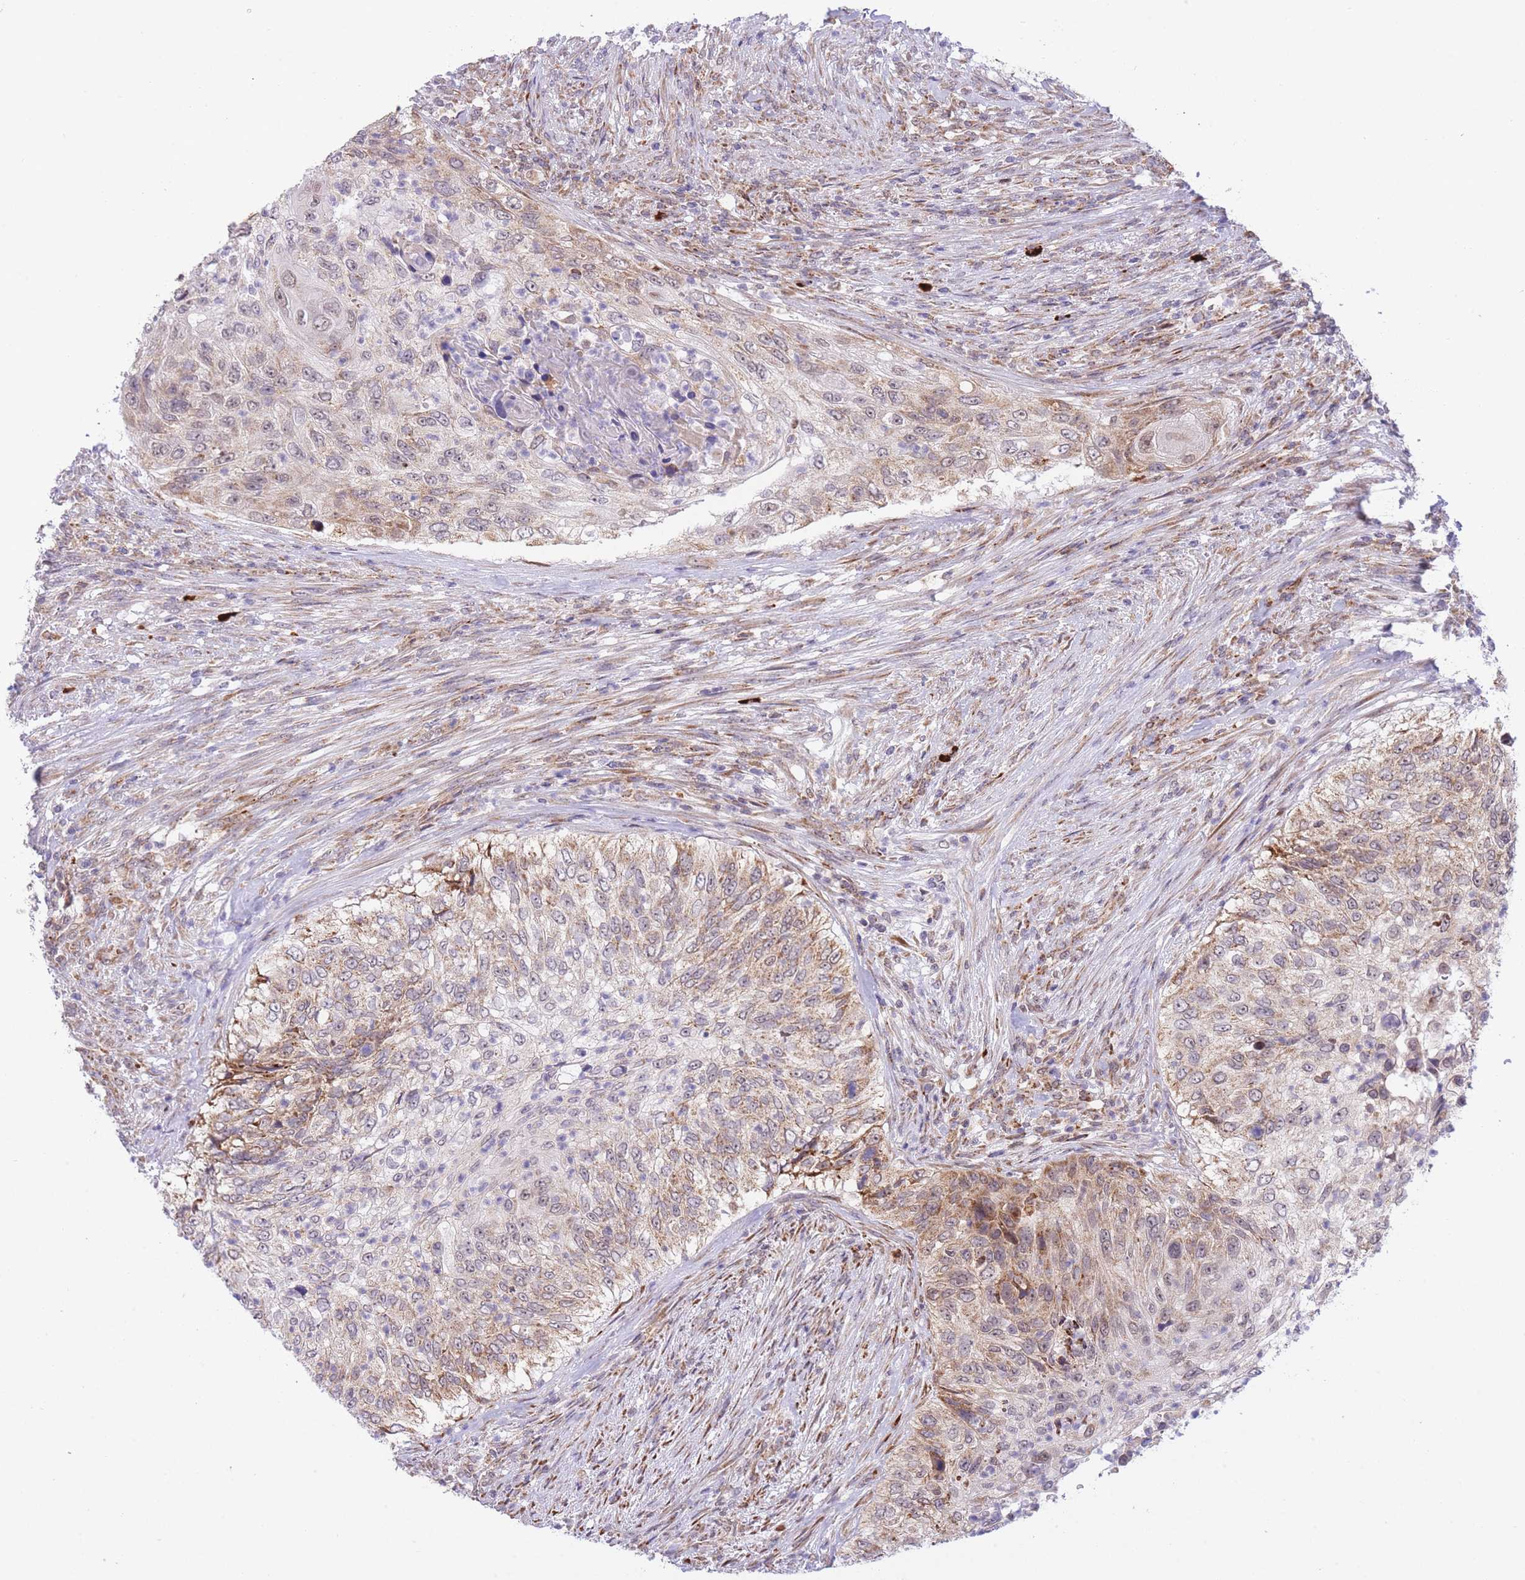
{"staining": {"intensity": "weak", "quantity": "25%-75%", "location": "cytoplasmic/membranous"}, "tissue": "urothelial cancer", "cell_type": "Tumor cells", "image_type": "cancer", "snomed": [{"axis": "morphology", "description": "Urothelial carcinoma, High grade"}, {"axis": "topography", "description": "Urinary bladder"}], "caption": "High-grade urothelial carcinoma stained for a protein shows weak cytoplasmic/membranous positivity in tumor cells.", "gene": "EXOSC8", "patient": {"sex": "female", "age": 60}}